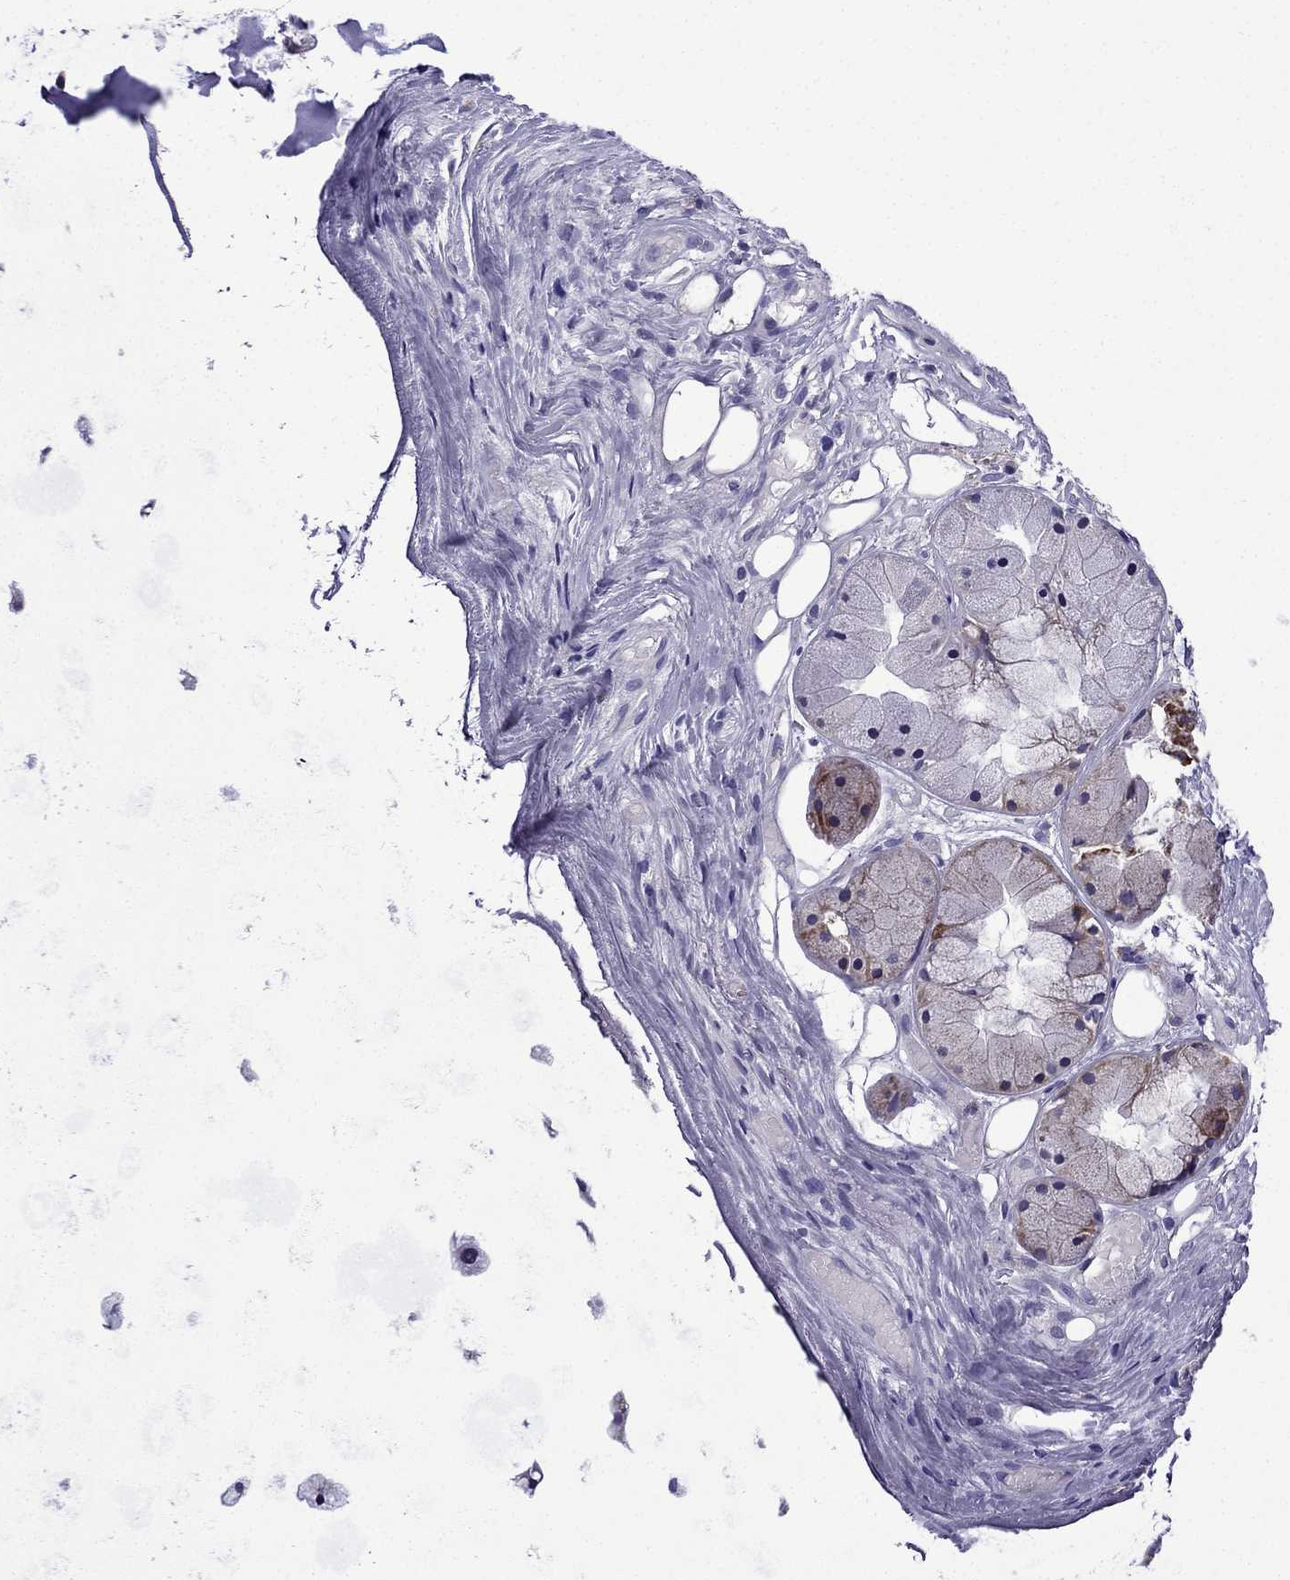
{"staining": {"intensity": "negative", "quantity": "none", "location": "none"}, "tissue": "adipose tissue", "cell_type": "Adipocytes", "image_type": "normal", "snomed": [{"axis": "morphology", "description": "Normal tissue, NOS"}, {"axis": "topography", "description": "Cartilage tissue"}], "caption": "Adipose tissue stained for a protein using immunohistochemistry (IHC) displays no staining adipocytes.", "gene": "TSSK4", "patient": {"sex": "male", "age": 62}}